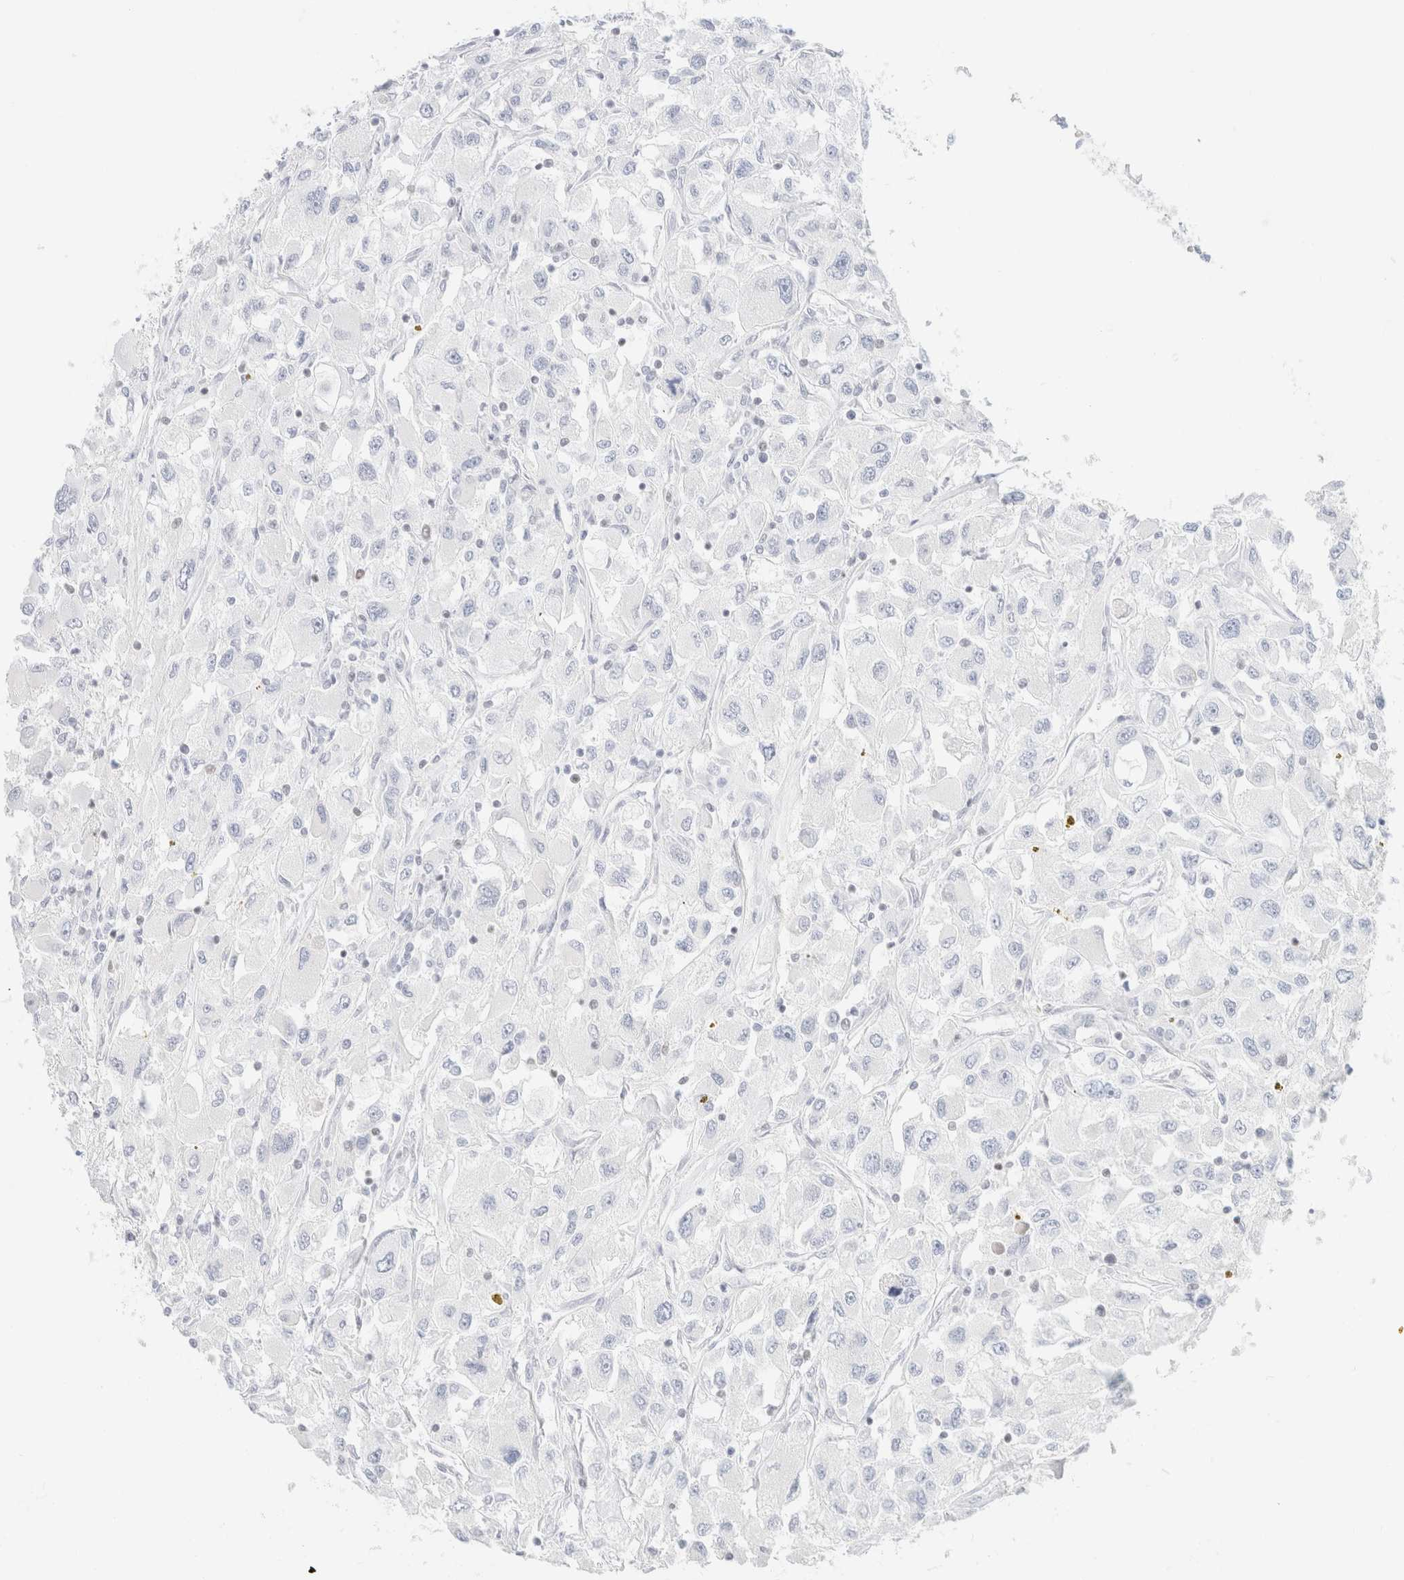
{"staining": {"intensity": "negative", "quantity": "none", "location": "none"}, "tissue": "renal cancer", "cell_type": "Tumor cells", "image_type": "cancer", "snomed": [{"axis": "morphology", "description": "Adenocarcinoma, NOS"}, {"axis": "topography", "description": "Kidney"}], "caption": "High magnification brightfield microscopy of renal cancer stained with DAB (3,3'-diaminobenzidine) (brown) and counterstained with hematoxylin (blue): tumor cells show no significant staining.", "gene": "IKZF3", "patient": {"sex": "female", "age": 52}}